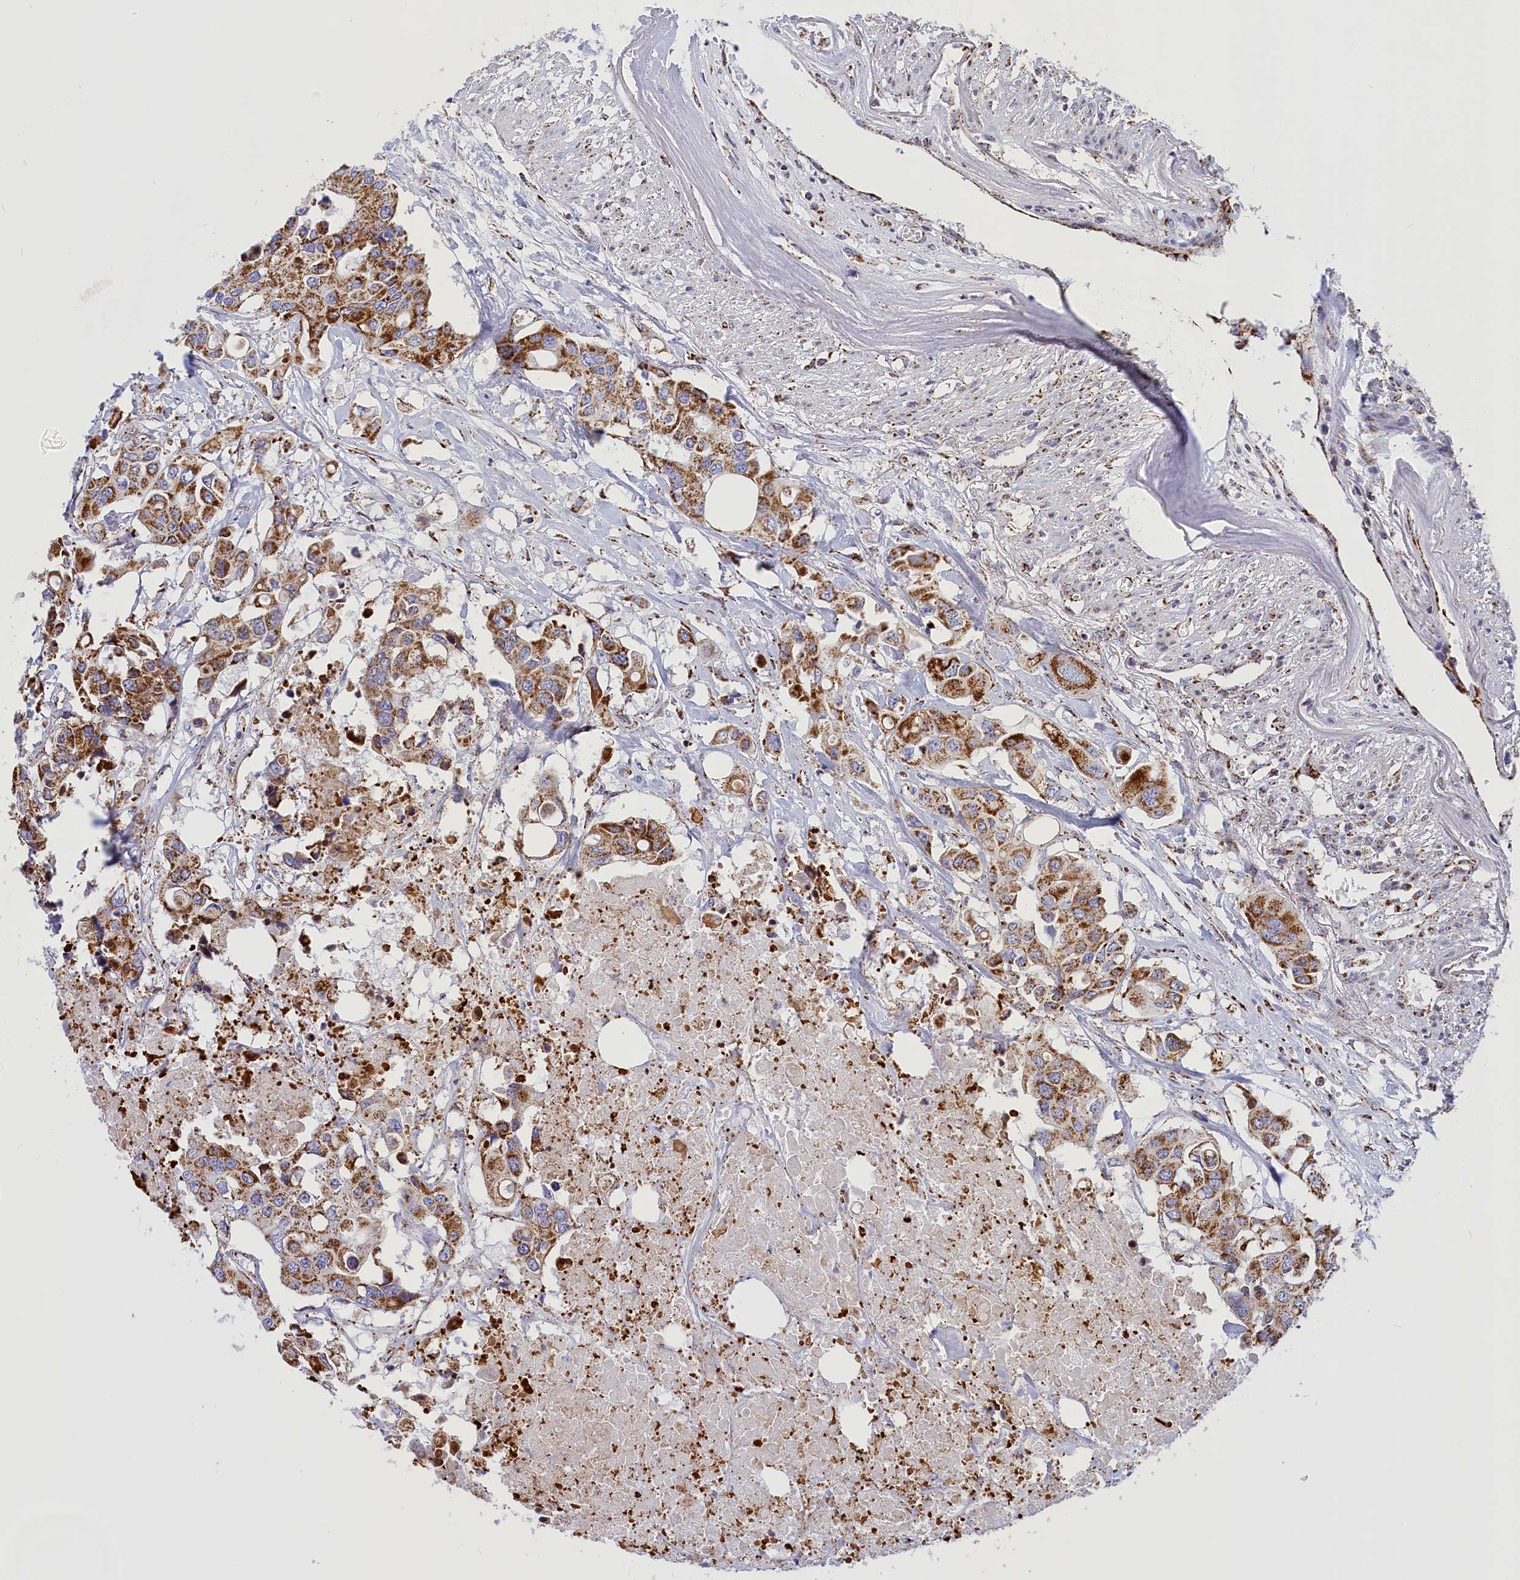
{"staining": {"intensity": "moderate", "quantity": ">75%", "location": "cytoplasmic/membranous"}, "tissue": "colorectal cancer", "cell_type": "Tumor cells", "image_type": "cancer", "snomed": [{"axis": "morphology", "description": "Adenocarcinoma, NOS"}, {"axis": "topography", "description": "Colon"}], "caption": "Protein staining demonstrates moderate cytoplasmic/membranous staining in approximately >75% of tumor cells in colorectal adenocarcinoma.", "gene": "ISOC2", "patient": {"sex": "male", "age": 77}}